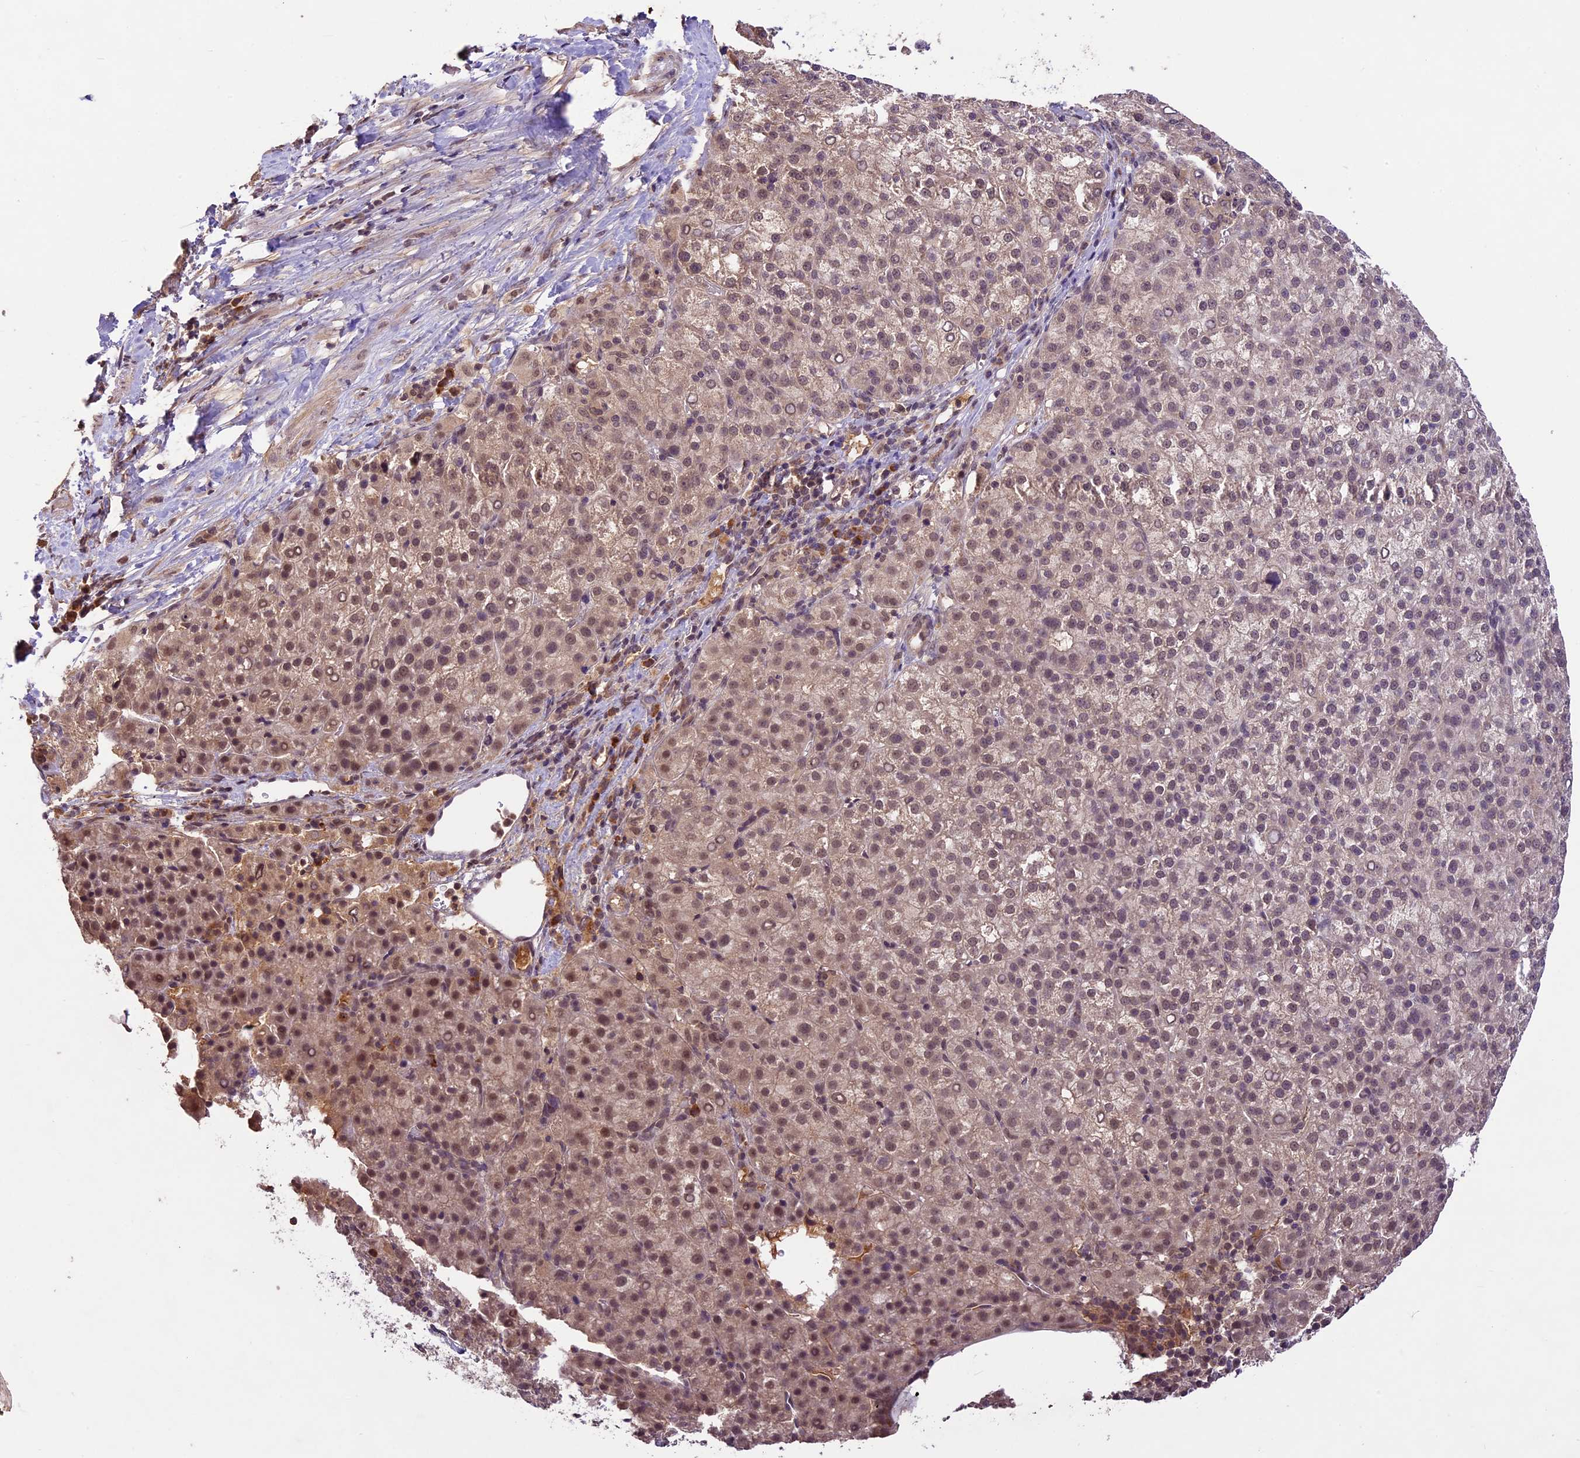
{"staining": {"intensity": "moderate", "quantity": "25%-75%", "location": "nuclear"}, "tissue": "liver cancer", "cell_type": "Tumor cells", "image_type": "cancer", "snomed": [{"axis": "morphology", "description": "Carcinoma, Hepatocellular, NOS"}, {"axis": "topography", "description": "Liver"}], "caption": "An immunohistochemistry (IHC) histopathology image of neoplastic tissue is shown. Protein staining in brown labels moderate nuclear positivity in liver cancer (hepatocellular carcinoma) within tumor cells.", "gene": "ATP10A", "patient": {"sex": "female", "age": 58}}